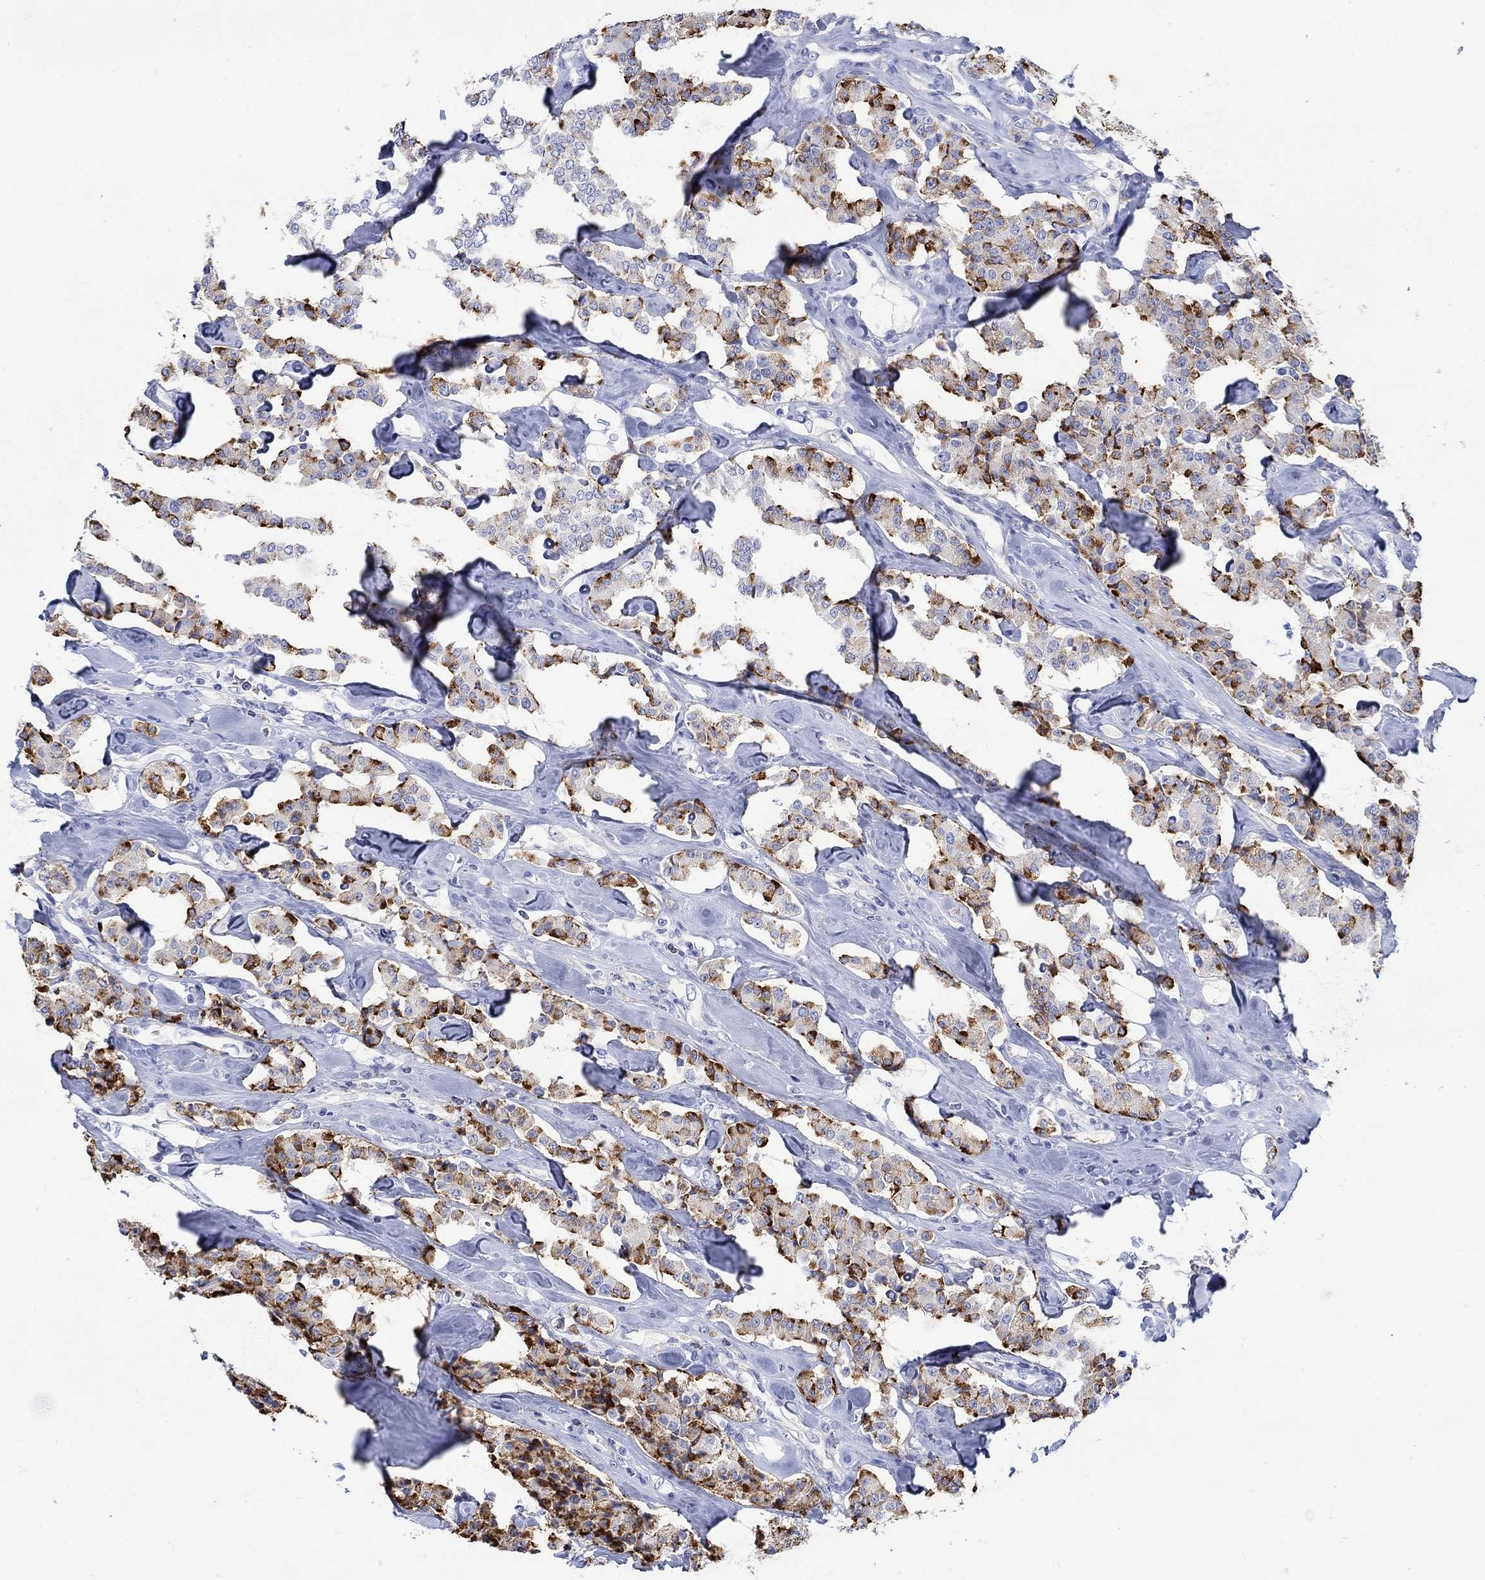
{"staining": {"intensity": "strong", "quantity": "25%-75%", "location": "cytoplasmic/membranous"}, "tissue": "carcinoid", "cell_type": "Tumor cells", "image_type": "cancer", "snomed": [{"axis": "morphology", "description": "Carcinoid, malignant, NOS"}, {"axis": "topography", "description": "Pancreas"}], "caption": "Immunohistochemical staining of carcinoid demonstrates high levels of strong cytoplasmic/membranous protein positivity in about 25%-75% of tumor cells.", "gene": "ANKMY1", "patient": {"sex": "male", "age": 41}}